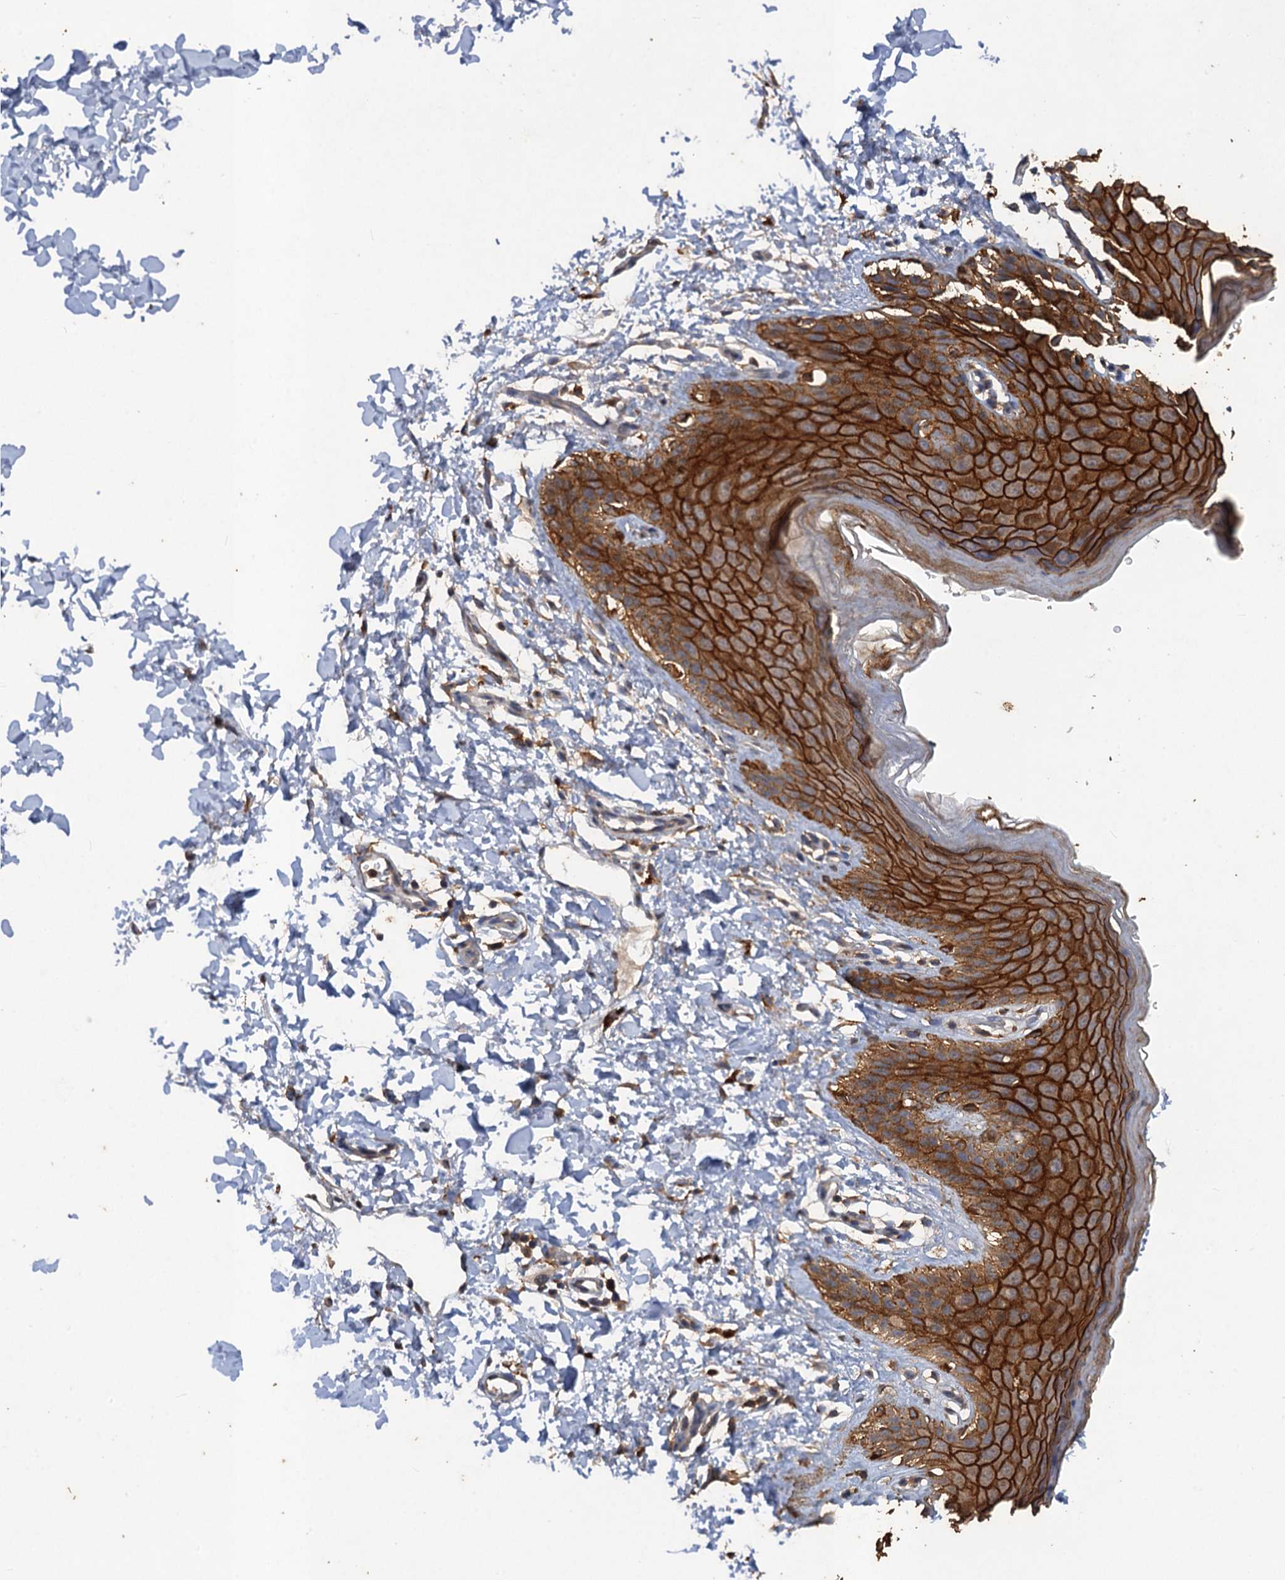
{"staining": {"intensity": "strong", "quantity": ">75%", "location": "cytoplasmic/membranous"}, "tissue": "skin", "cell_type": "Epidermal cells", "image_type": "normal", "snomed": [{"axis": "morphology", "description": "Normal tissue, NOS"}, {"axis": "topography", "description": "Anal"}], "caption": "Immunohistochemical staining of normal human skin exhibits high levels of strong cytoplasmic/membranous staining in approximately >75% of epidermal cells.", "gene": "SCUBE3", "patient": {"sex": "male", "age": 44}}